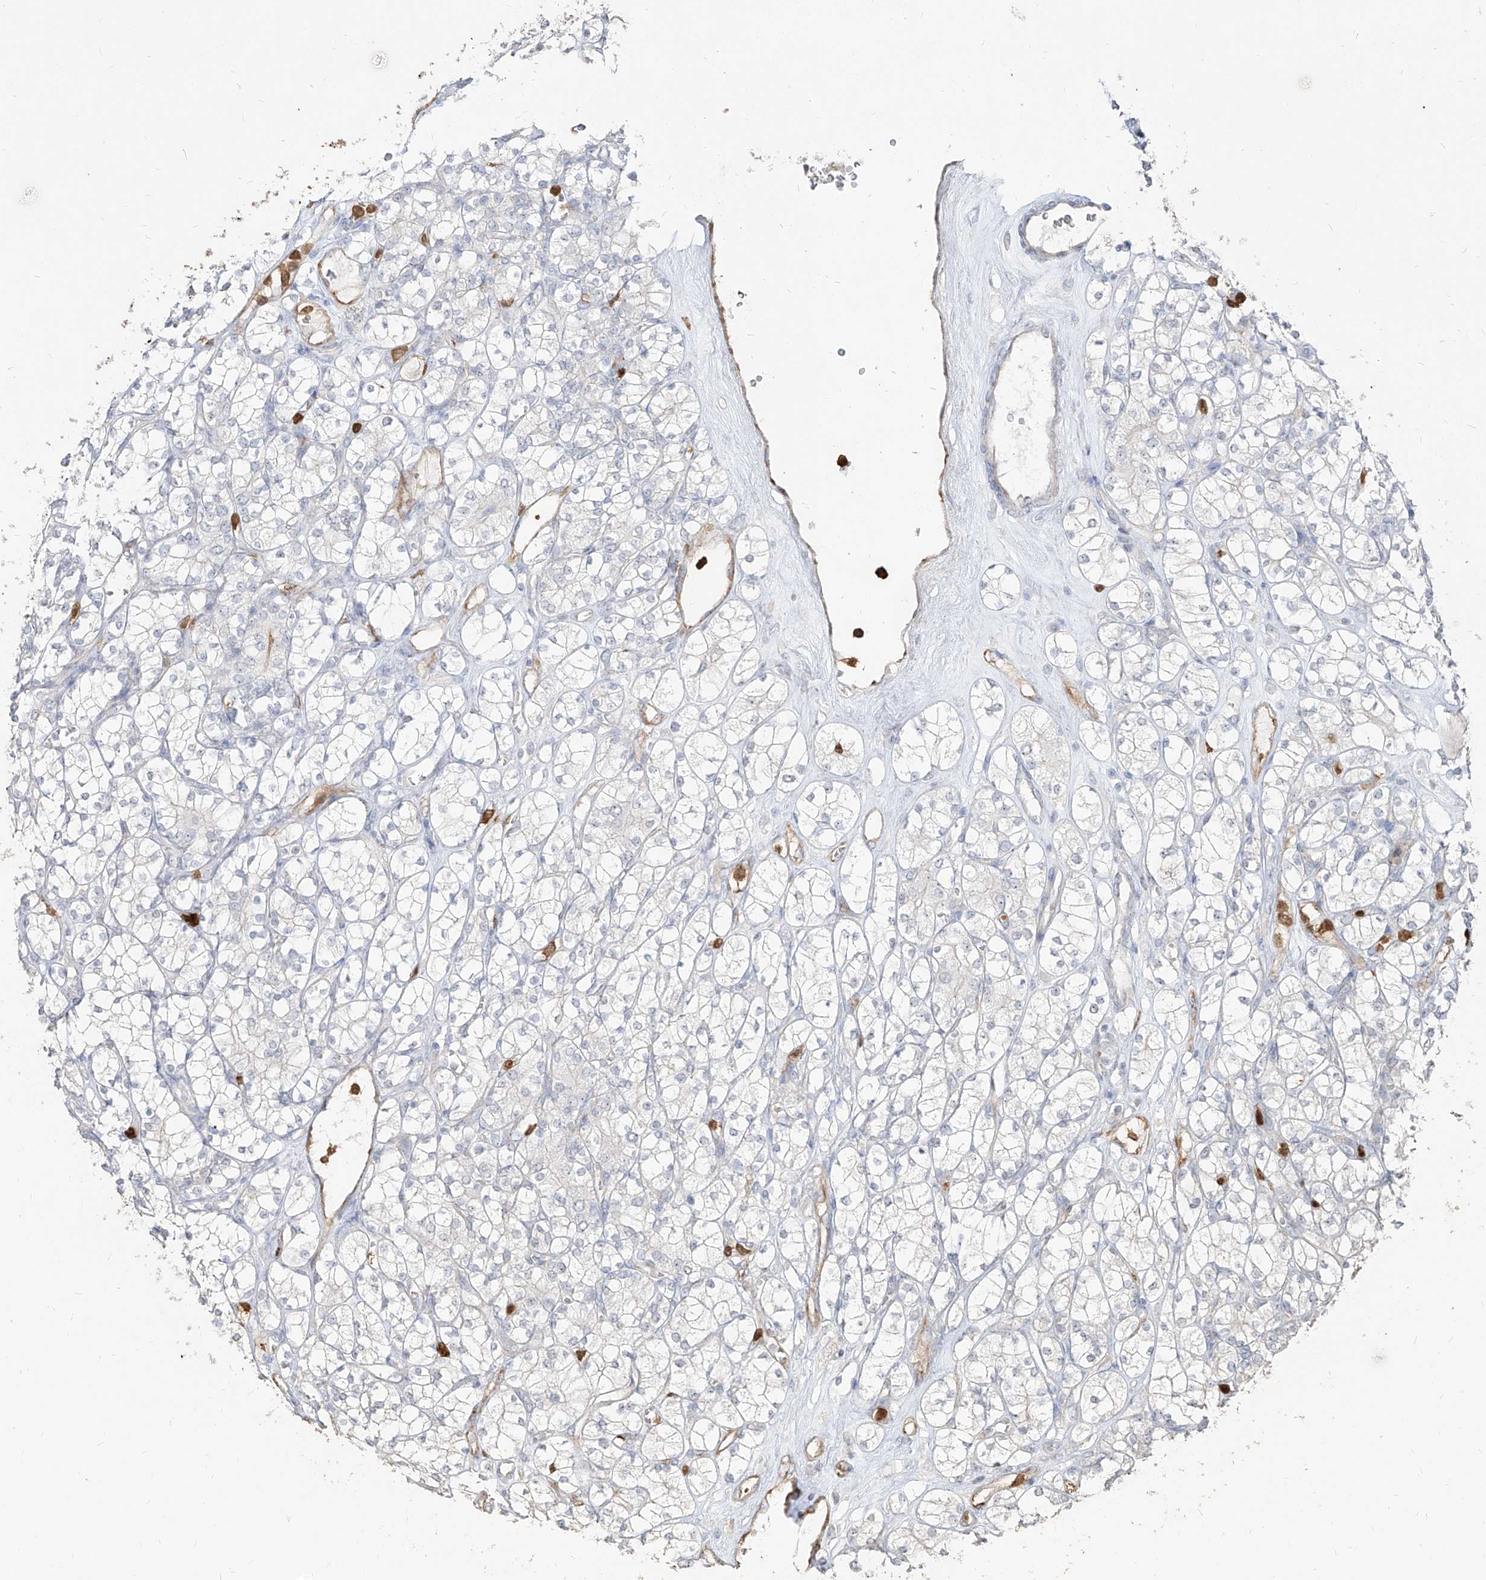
{"staining": {"intensity": "negative", "quantity": "none", "location": "none"}, "tissue": "renal cancer", "cell_type": "Tumor cells", "image_type": "cancer", "snomed": [{"axis": "morphology", "description": "Adenocarcinoma, NOS"}, {"axis": "topography", "description": "Kidney"}], "caption": "Micrograph shows no significant protein expression in tumor cells of renal adenocarcinoma.", "gene": "ZNF227", "patient": {"sex": "male", "age": 77}}